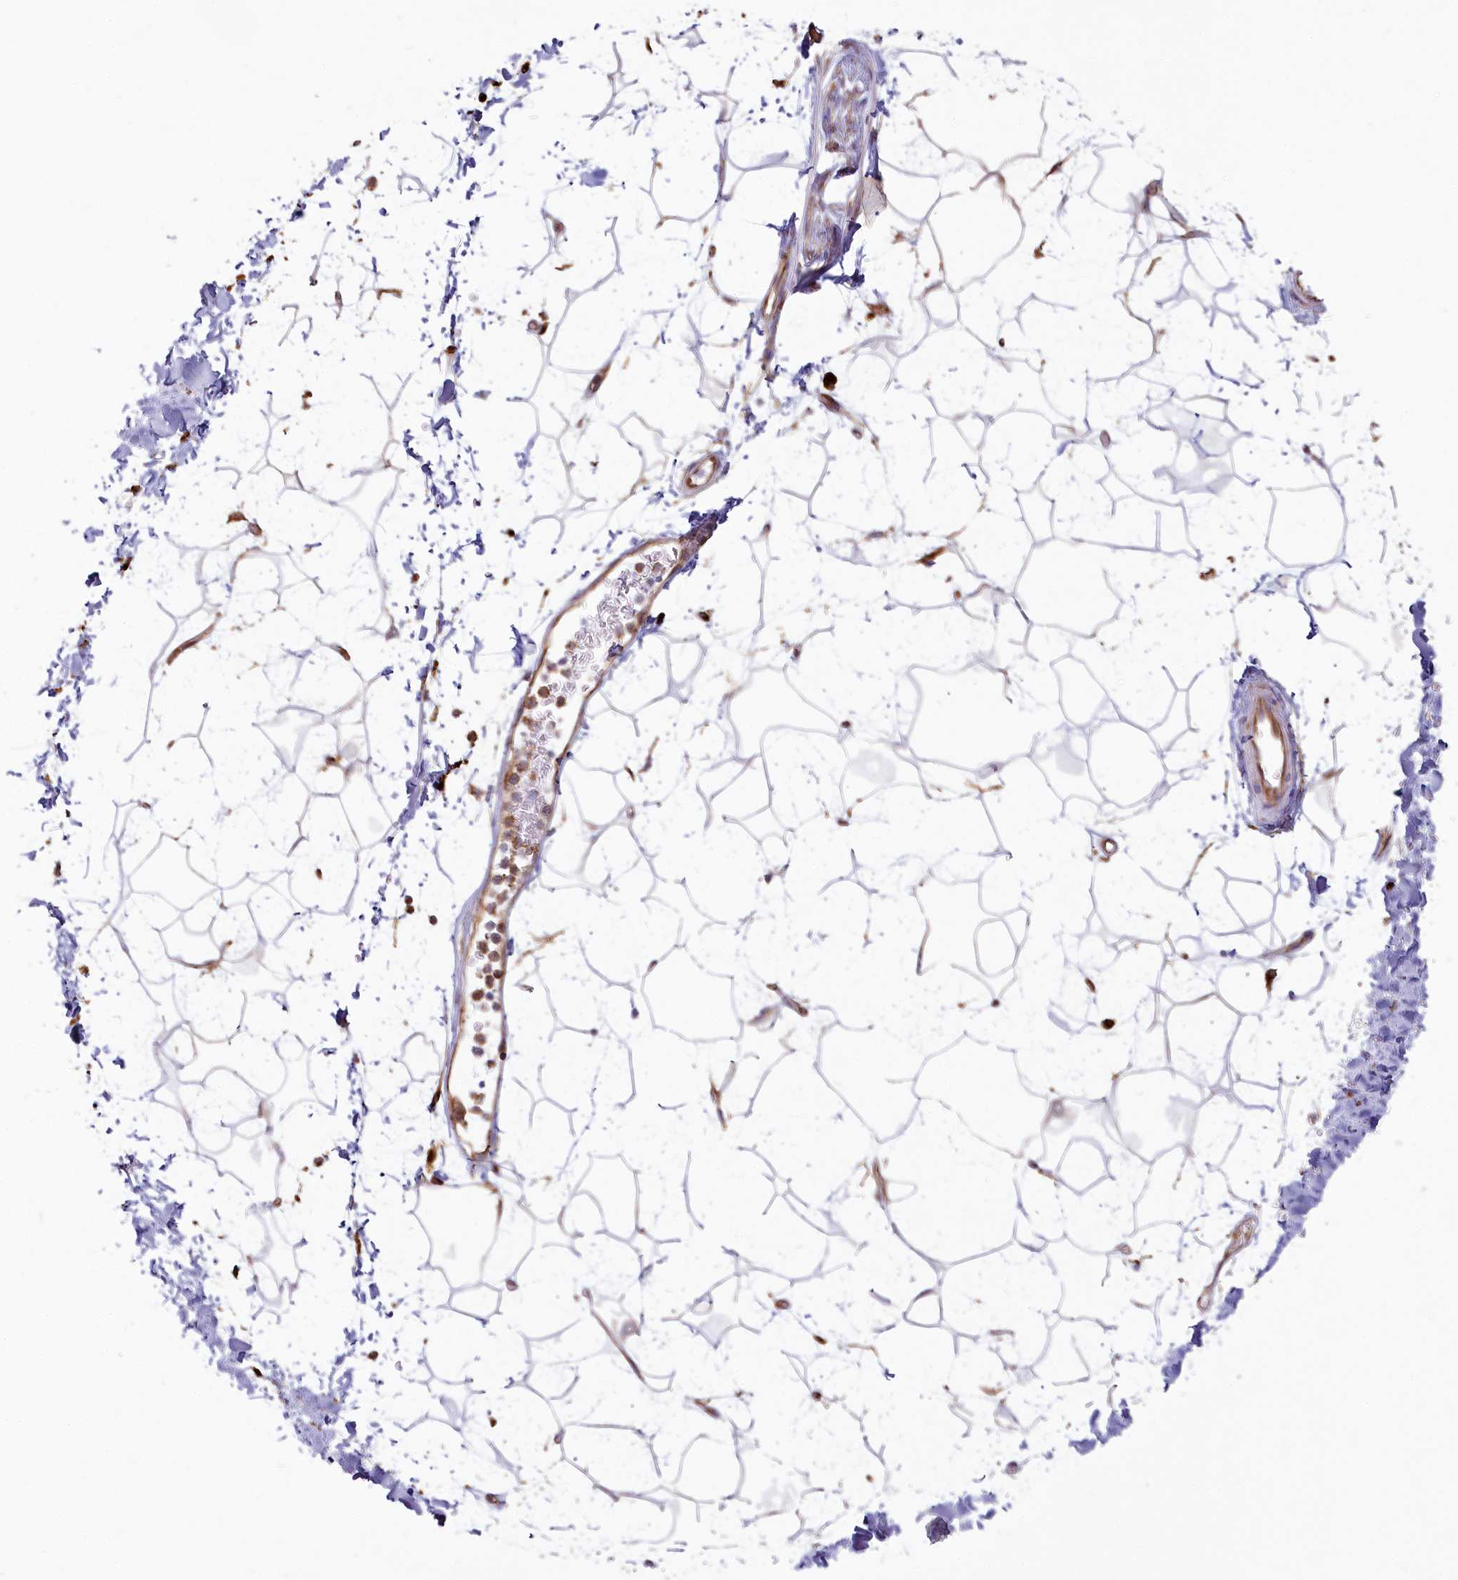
{"staining": {"intensity": "negative", "quantity": "none", "location": "none"}, "tissue": "adipose tissue", "cell_type": "Adipocytes", "image_type": "normal", "snomed": [{"axis": "morphology", "description": "Normal tissue, NOS"}, {"axis": "topography", "description": "Soft tissue"}], "caption": "An image of human adipose tissue is negative for staining in adipocytes. (DAB (3,3'-diaminobenzidine) immunohistochemistry visualized using brightfield microscopy, high magnification).", "gene": "HARS2", "patient": {"sex": "male", "age": 72}}